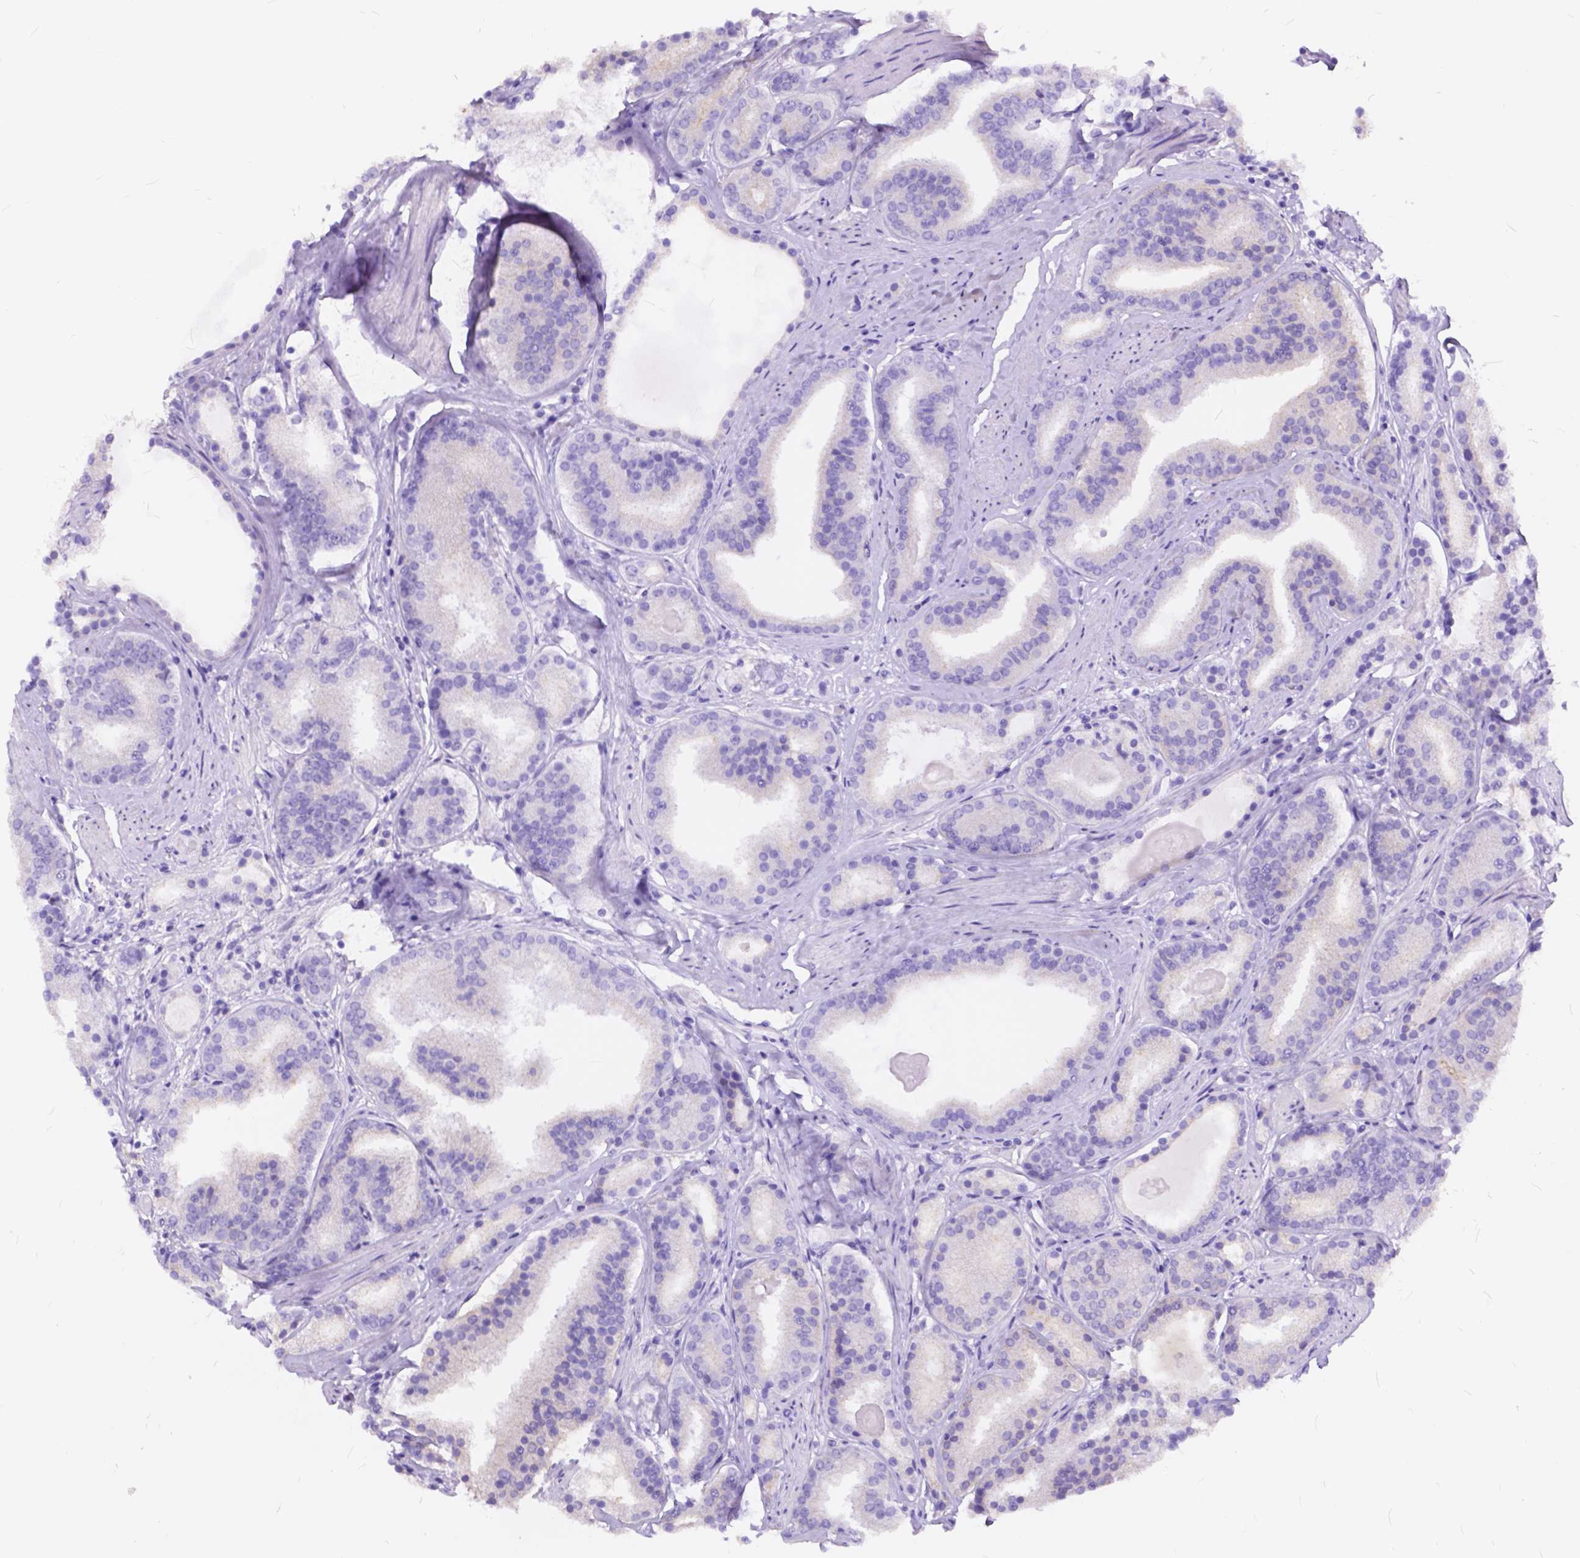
{"staining": {"intensity": "negative", "quantity": "none", "location": "none"}, "tissue": "prostate cancer", "cell_type": "Tumor cells", "image_type": "cancer", "snomed": [{"axis": "morphology", "description": "Adenocarcinoma, High grade"}, {"axis": "topography", "description": "Prostate"}], "caption": "Tumor cells show no significant expression in prostate cancer (high-grade adenocarcinoma).", "gene": "FOXL2", "patient": {"sex": "male", "age": 63}}